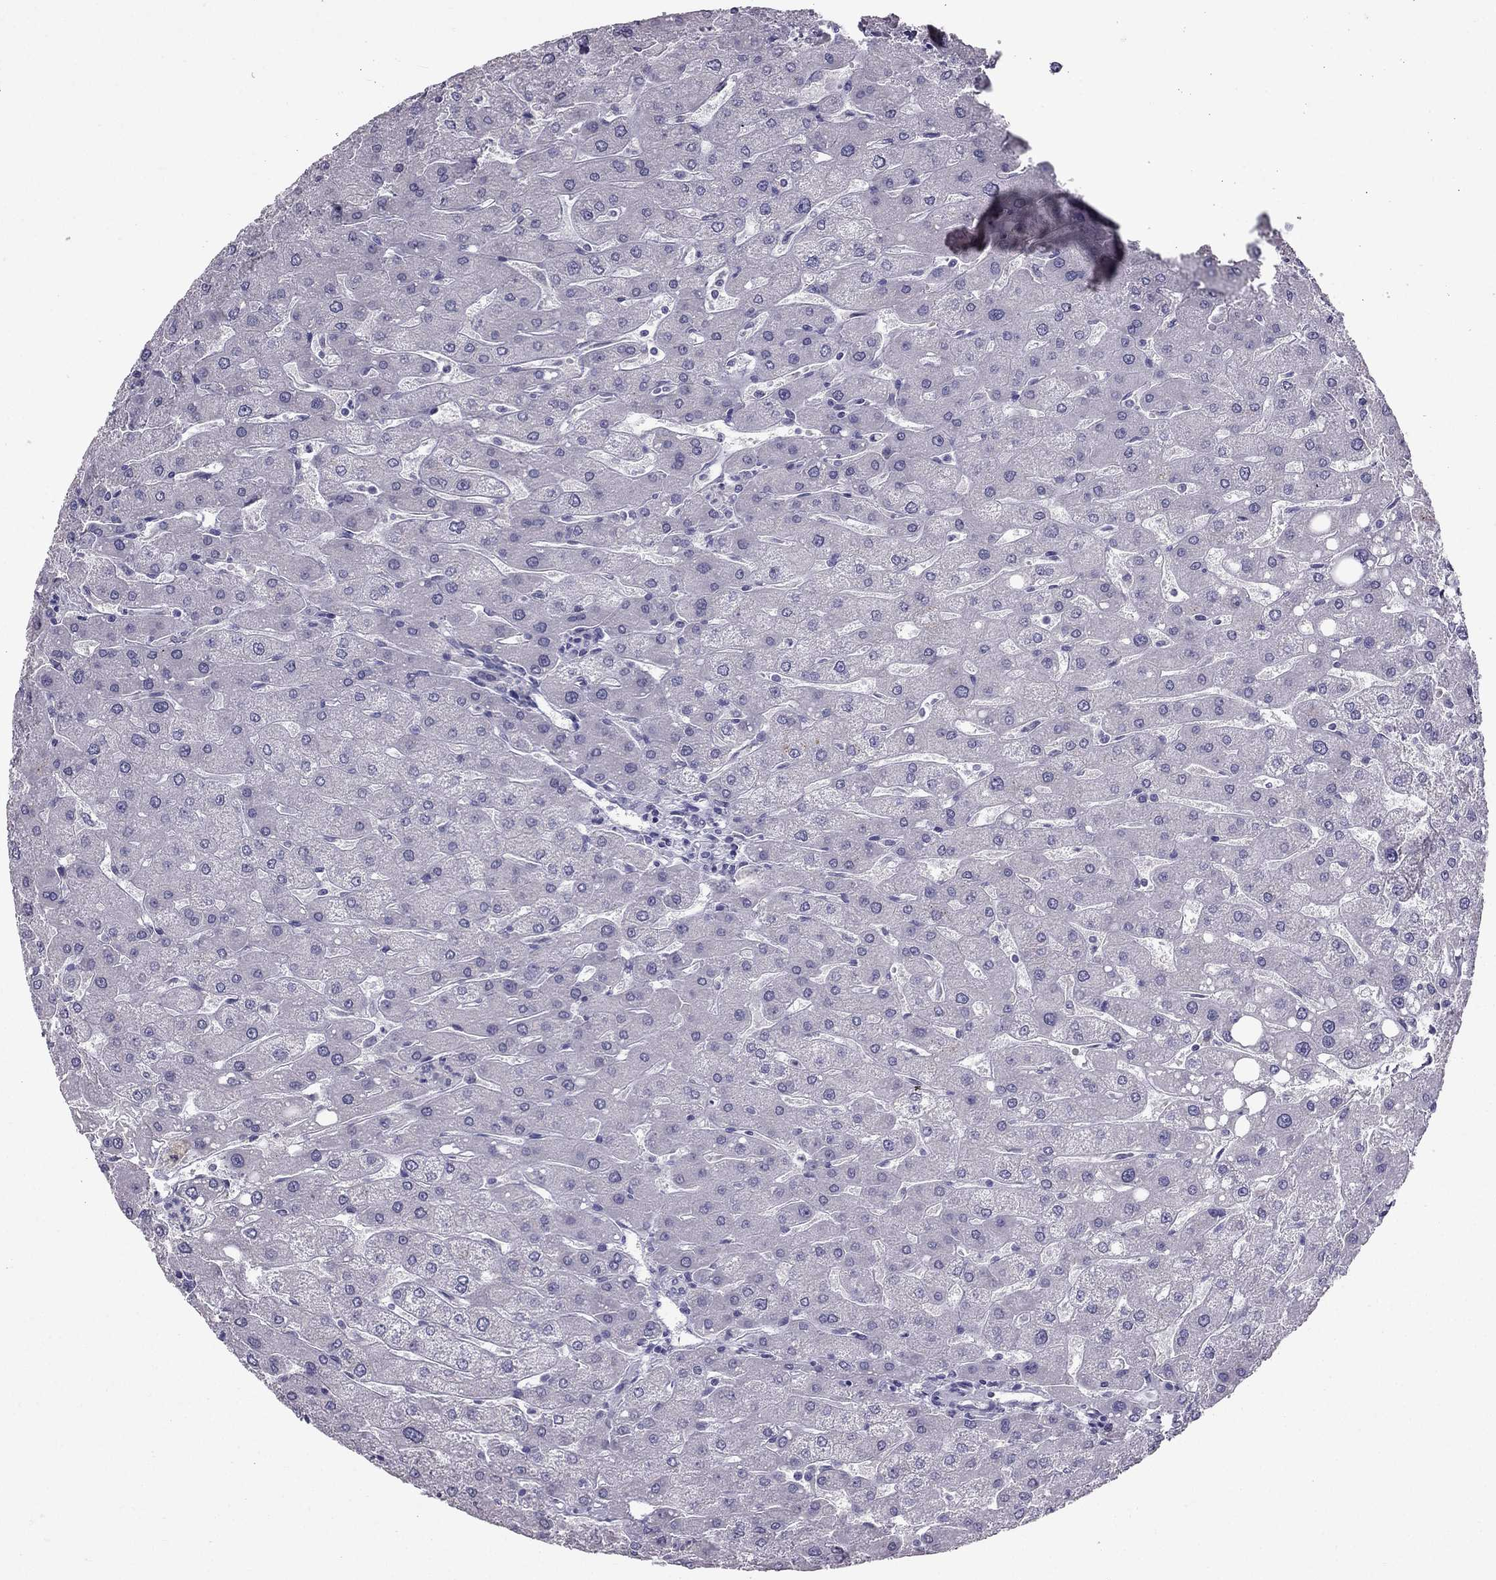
{"staining": {"intensity": "negative", "quantity": "none", "location": "none"}, "tissue": "liver", "cell_type": "Cholangiocytes", "image_type": "normal", "snomed": [{"axis": "morphology", "description": "Normal tissue, NOS"}, {"axis": "topography", "description": "Liver"}], "caption": "DAB immunohistochemical staining of unremarkable liver exhibits no significant expression in cholangiocytes.", "gene": "ARHGAP11A", "patient": {"sex": "male", "age": 67}}